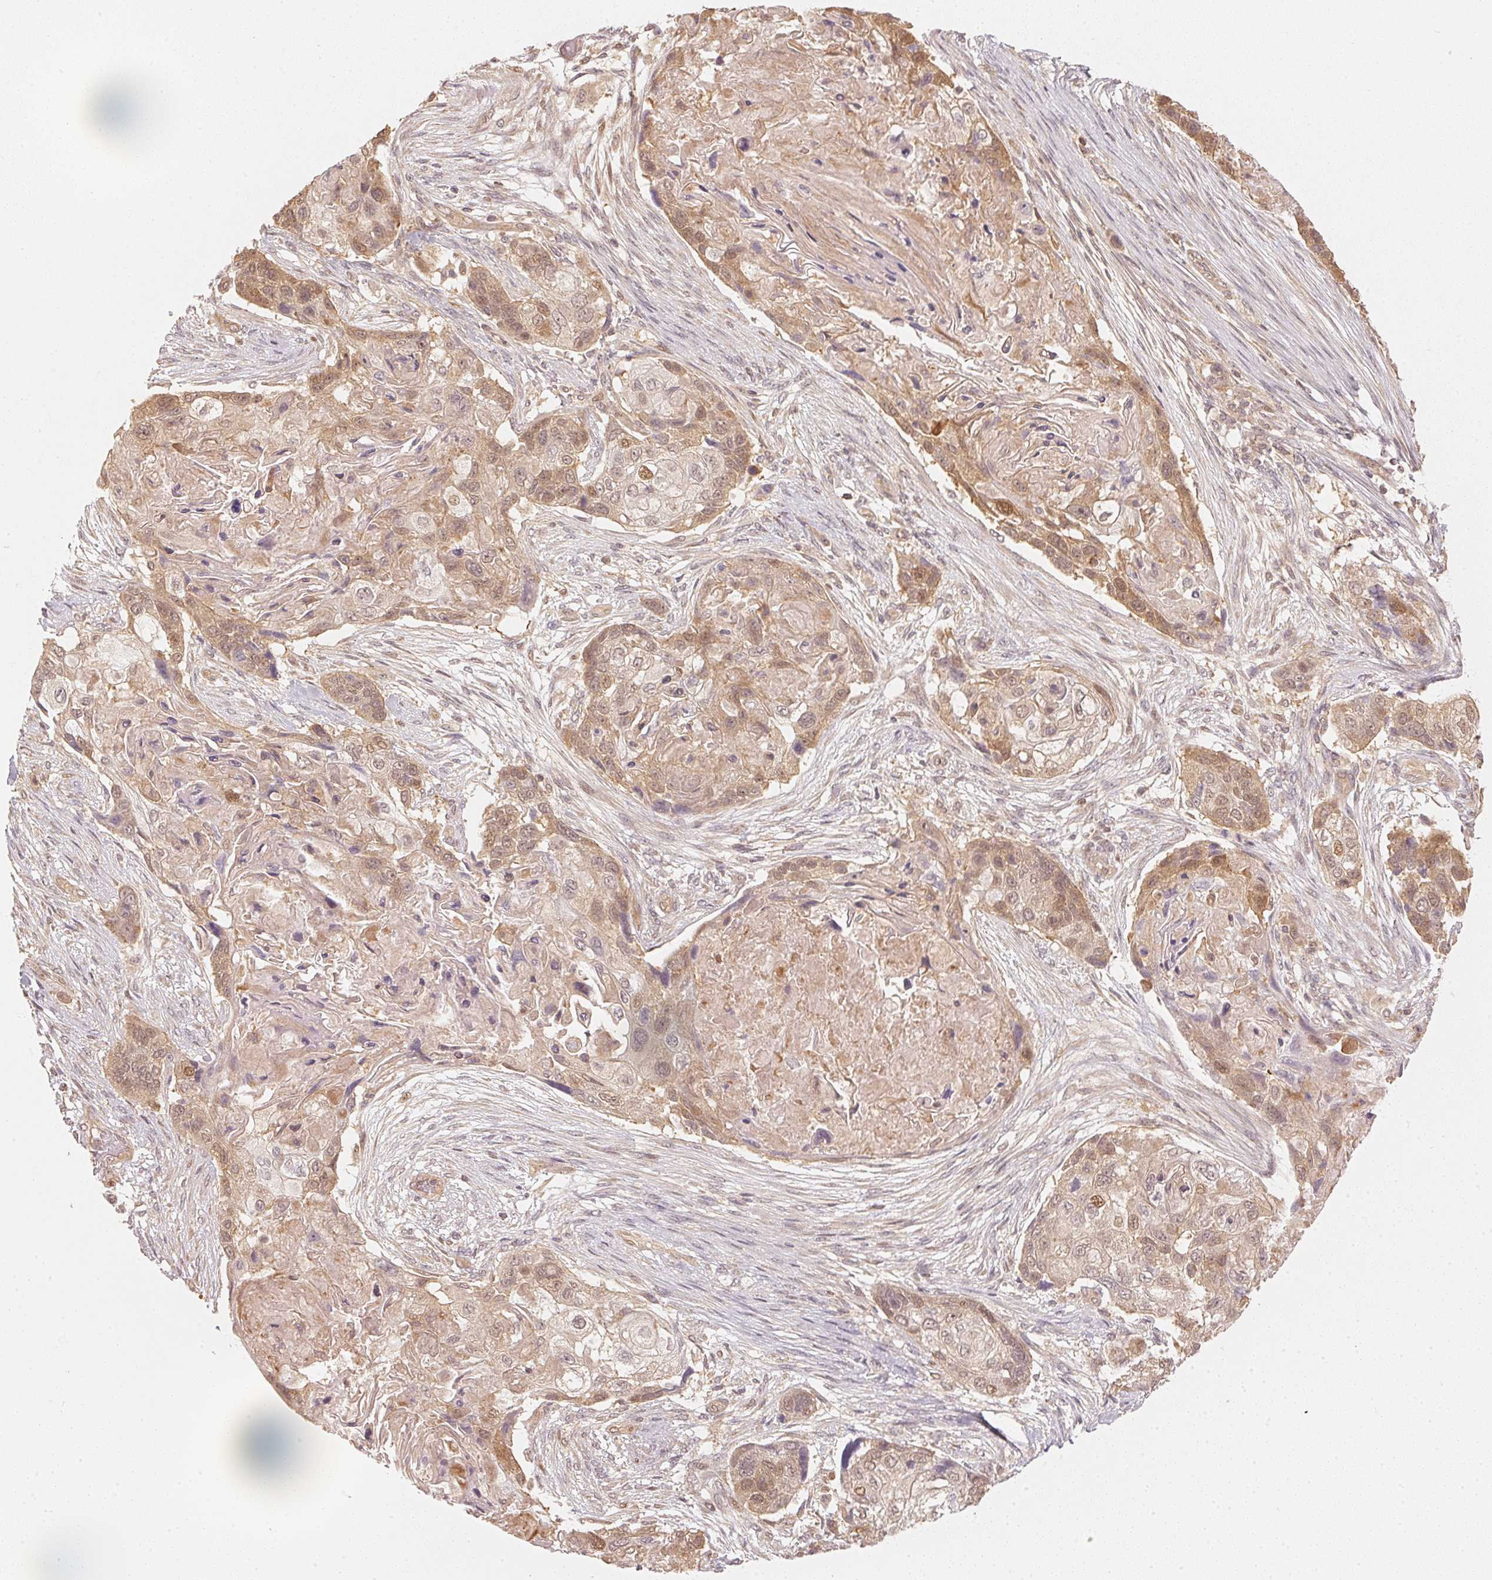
{"staining": {"intensity": "weak", "quantity": "25%-75%", "location": "cytoplasmic/membranous,nuclear"}, "tissue": "lung cancer", "cell_type": "Tumor cells", "image_type": "cancer", "snomed": [{"axis": "morphology", "description": "Squamous cell carcinoma, NOS"}, {"axis": "topography", "description": "Lung"}], "caption": "Lung squamous cell carcinoma was stained to show a protein in brown. There is low levels of weak cytoplasmic/membranous and nuclear positivity in about 25%-75% of tumor cells.", "gene": "UBE2L3", "patient": {"sex": "male", "age": 69}}